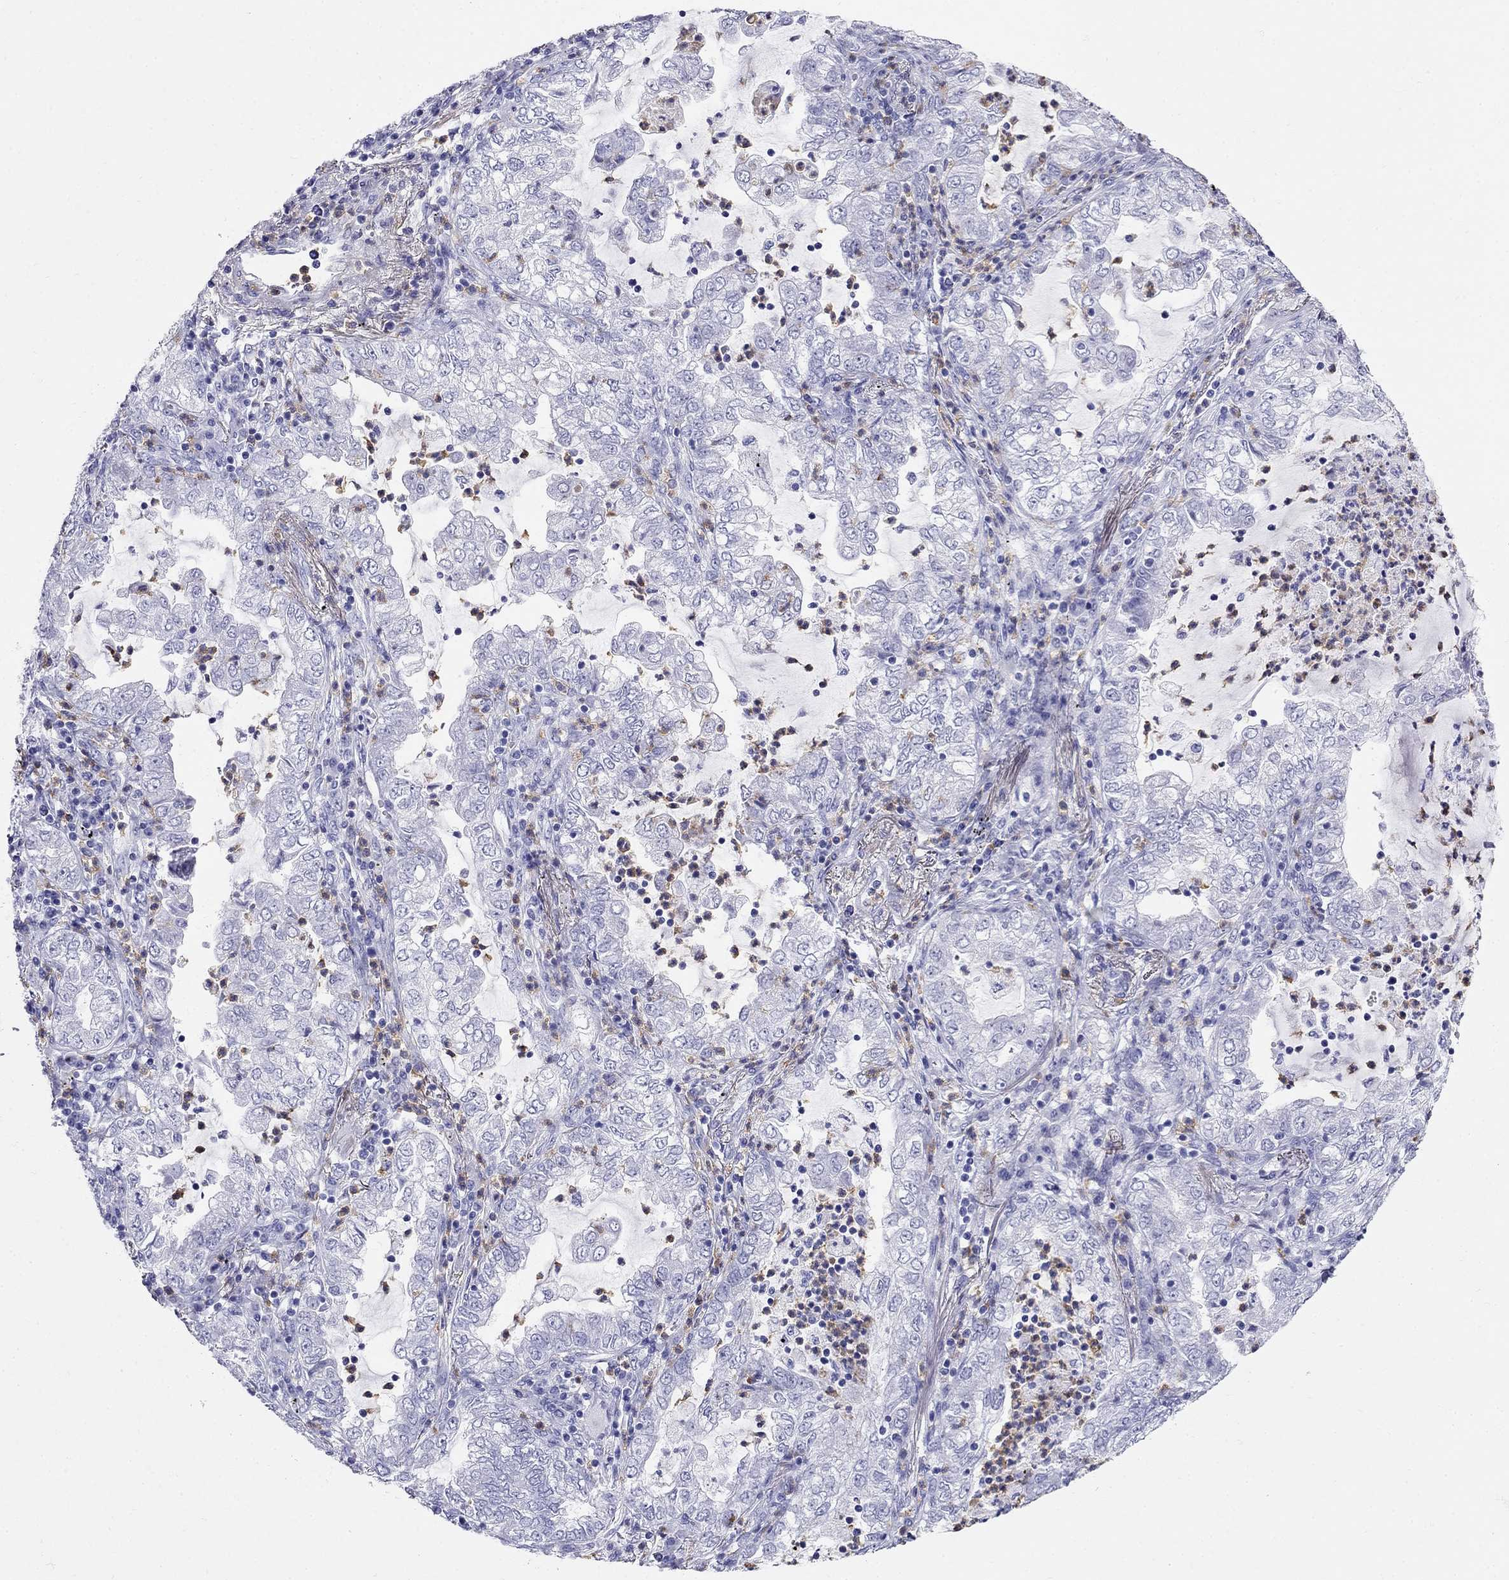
{"staining": {"intensity": "negative", "quantity": "none", "location": "none"}, "tissue": "lung cancer", "cell_type": "Tumor cells", "image_type": "cancer", "snomed": [{"axis": "morphology", "description": "Adenocarcinoma, NOS"}, {"axis": "topography", "description": "Lung"}], "caption": "Photomicrograph shows no protein staining in tumor cells of lung cancer (adenocarcinoma) tissue.", "gene": "PPP1R36", "patient": {"sex": "female", "age": 73}}